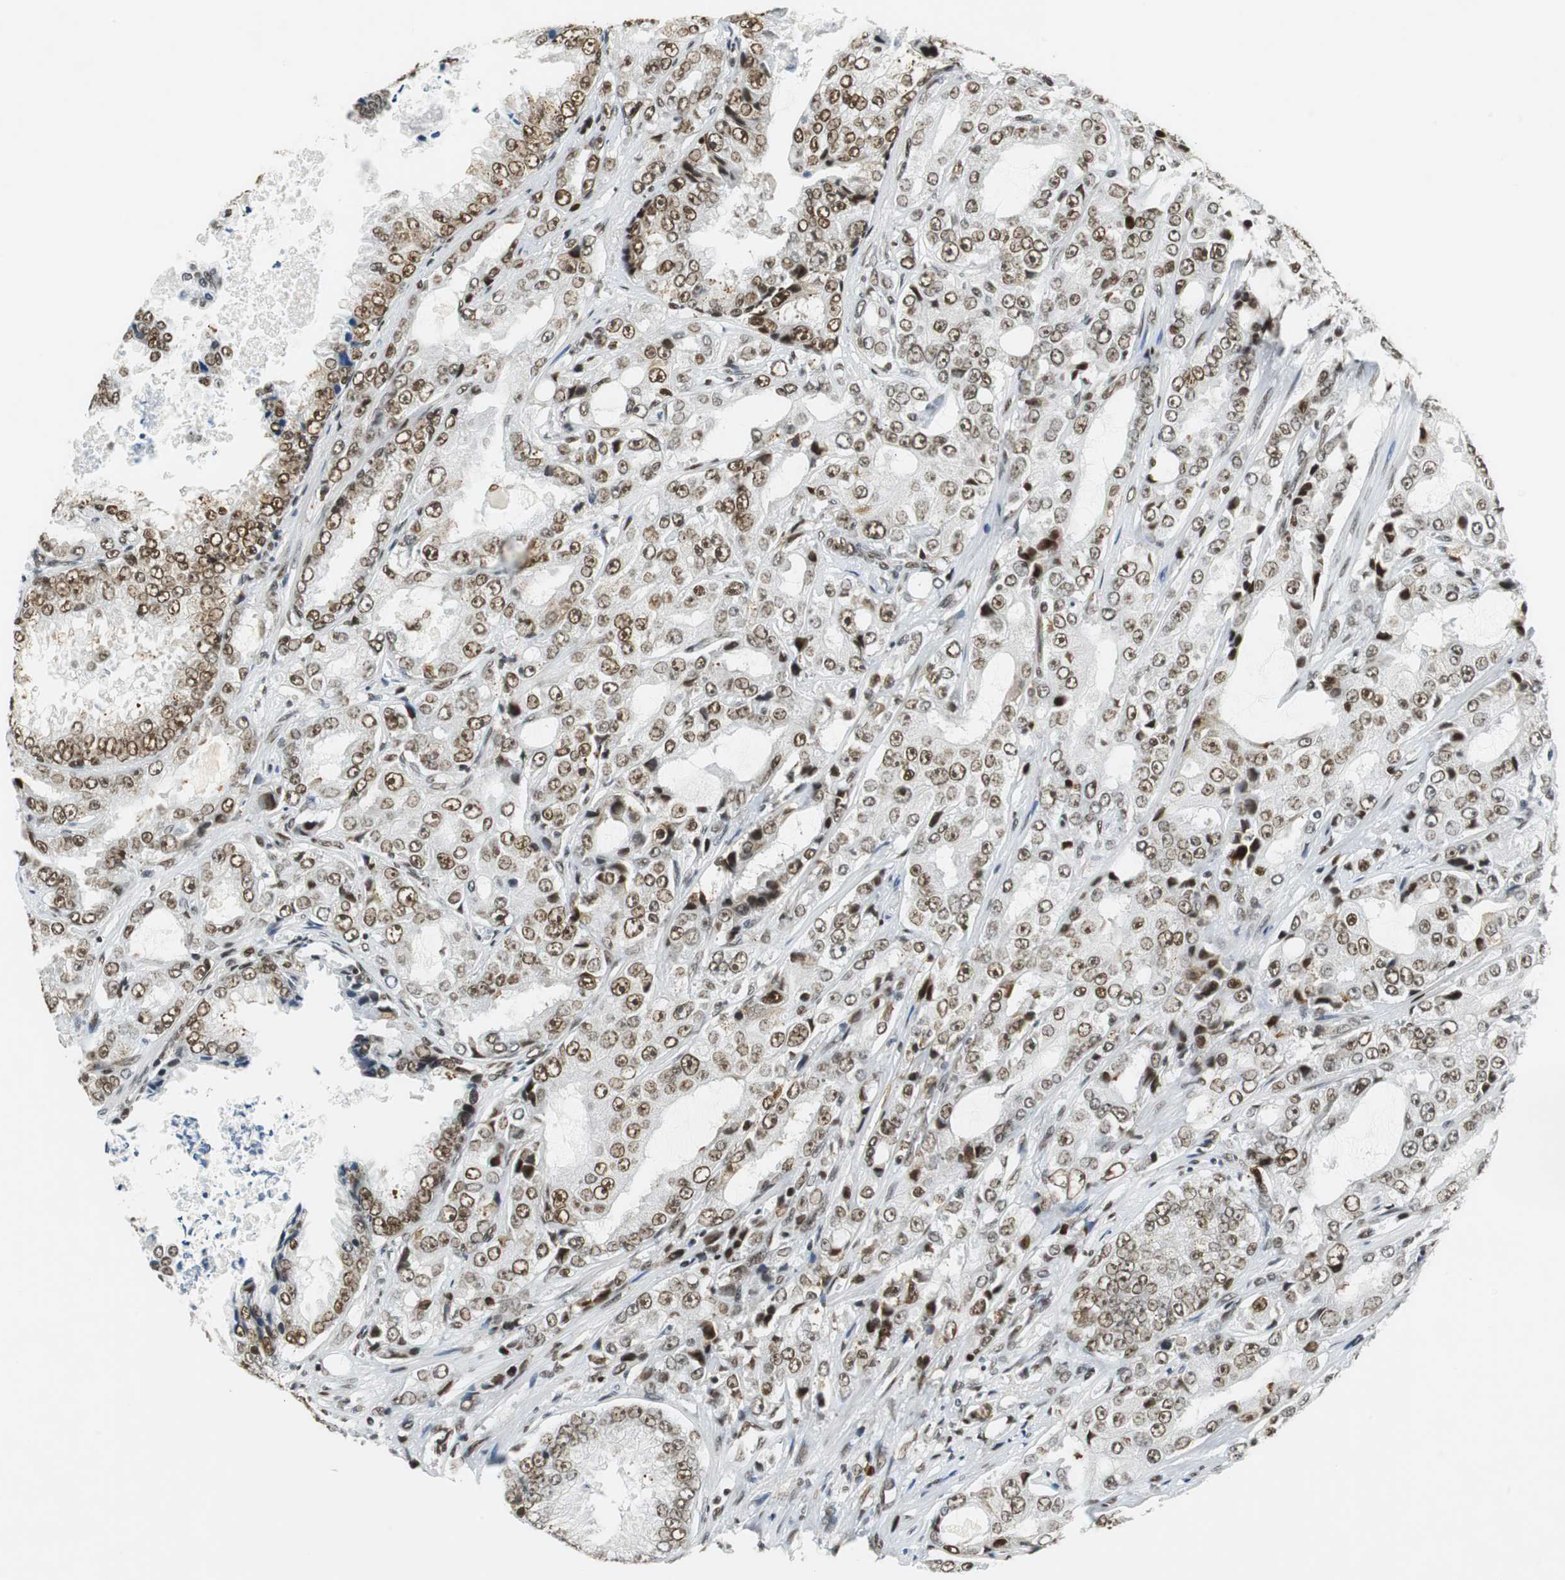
{"staining": {"intensity": "strong", "quantity": ">75%", "location": "cytoplasmic/membranous,nuclear"}, "tissue": "prostate cancer", "cell_type": "Tumor cells", "image_type": "cancer", "snomed": [{"axis": "morphology", "description": "Adenocarcinoma, High grade"}, {"axis": "topography", "description": "Prostate"}], "caption": "A brown stain highlights strong cytoplasmic/membranous and nuclear staining of a protein in prostate cancer tumor cells.", "gene": "PRKDC", "patient": {"sex": "male", "age": 73}}